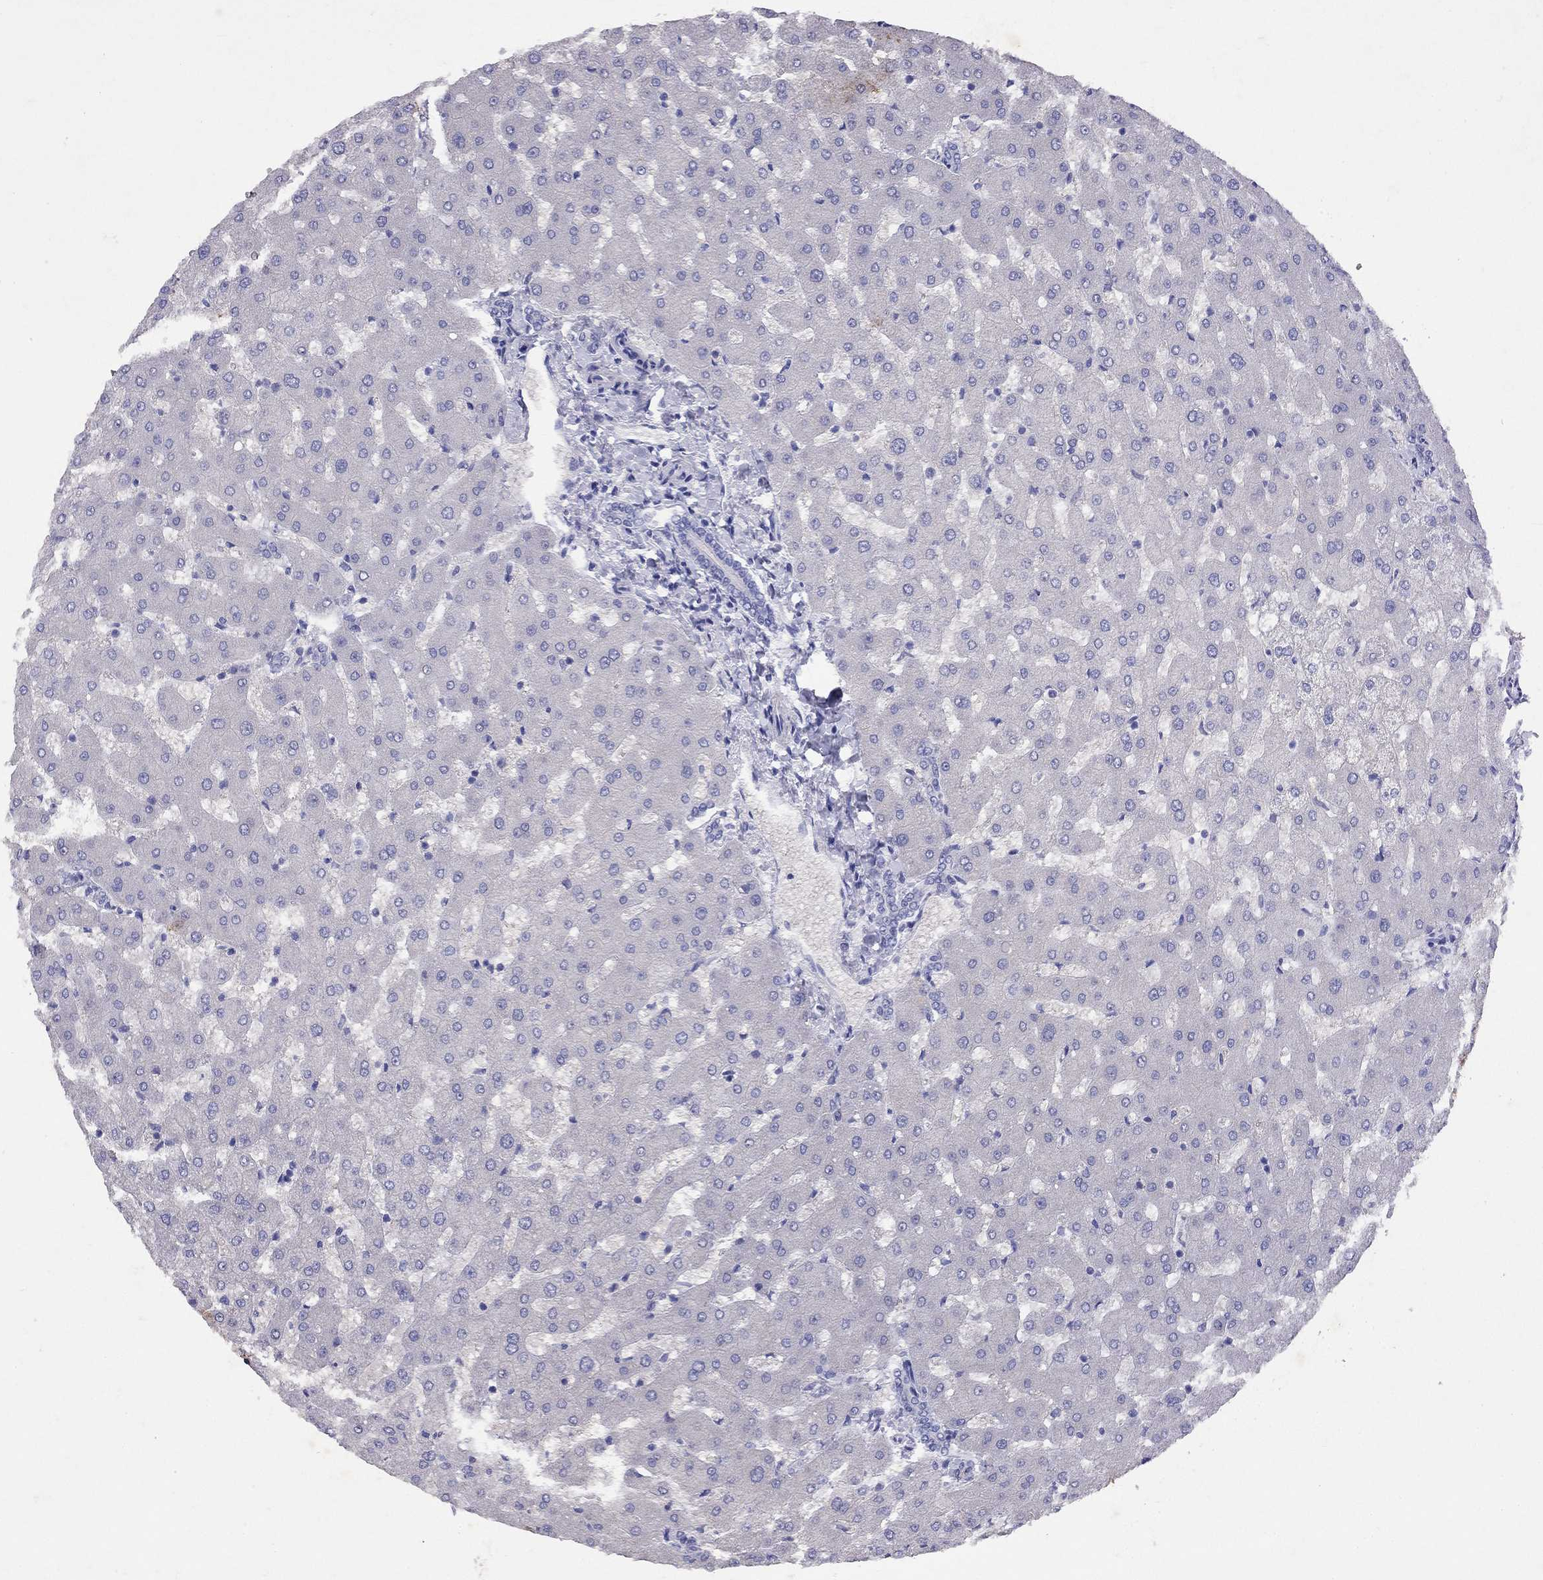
{"staining": {"intensity": "negative", "quantity": "none", "location": "none"}, "tissue": "liver", "cell_type": "Cholangiocytes", "image_type": "normal", "snomed": [{"axis": "morphology", "description": "Normal tissue, NOS"}, {"axis": "topography", "description": "Liver"}], "caption": "Liver stained for a protein using IHC exhibits no staining cholangiocytes.", "gene": "GNAT3", "patient": {"sex": "female", "age": 50}}